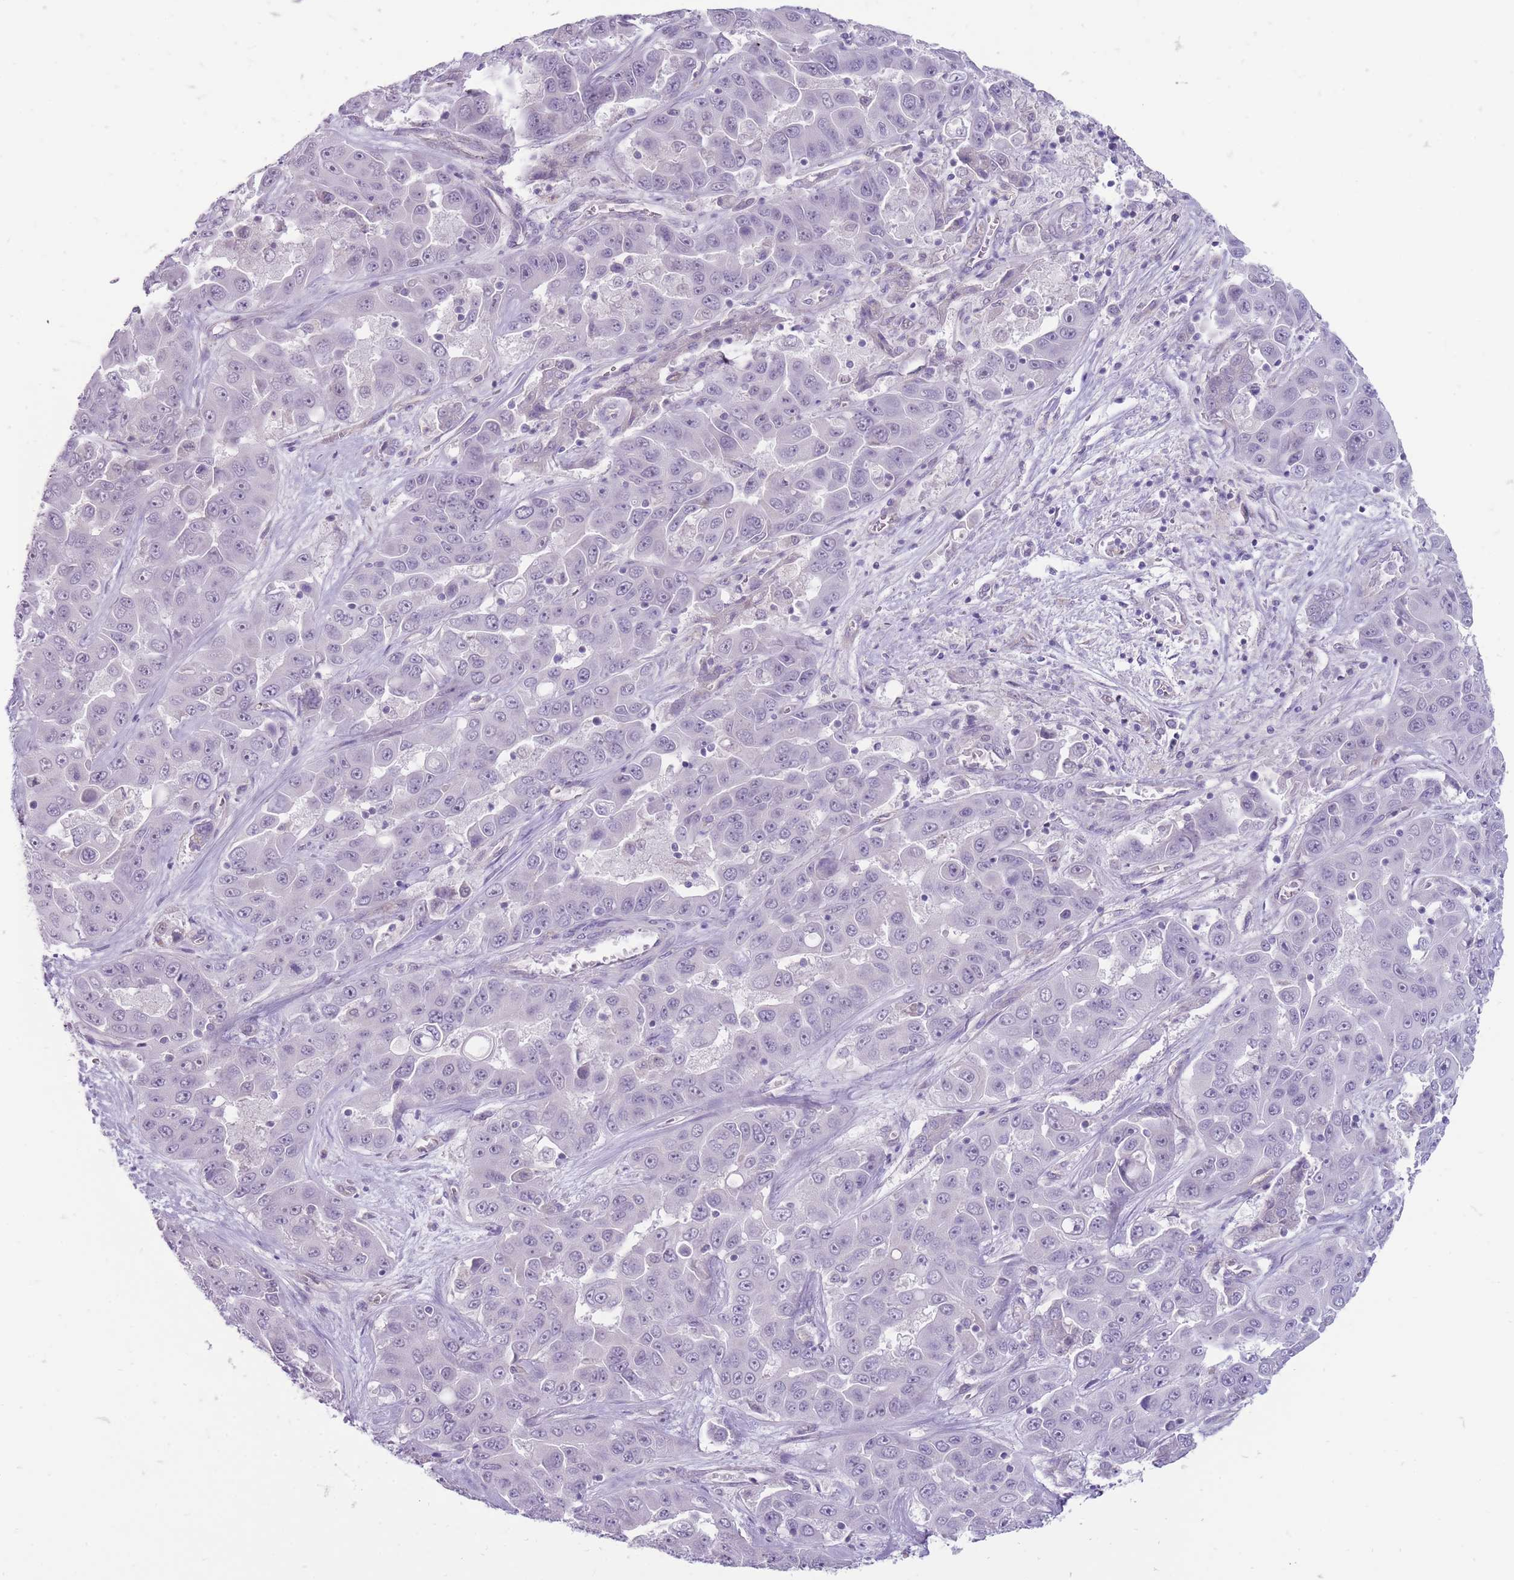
{"staining": {"intensity": "negative", "quantity": "none", "location": "none"}, "tissue": "liver cancer", "cell_type": "Tumor cells", "image_type": "cancer", "snomed": [{"axis": "morphology", "description": "Cholangiocarcinoma"}, {"axis": "topography", "description": "Liver"}], "caption": "Micrograph shows no significant protein positivity in tumor cells of cholangiocarcinoma (liver).", "gene": "ERICH4", "patient": {"sex": "female", "age": 52}}